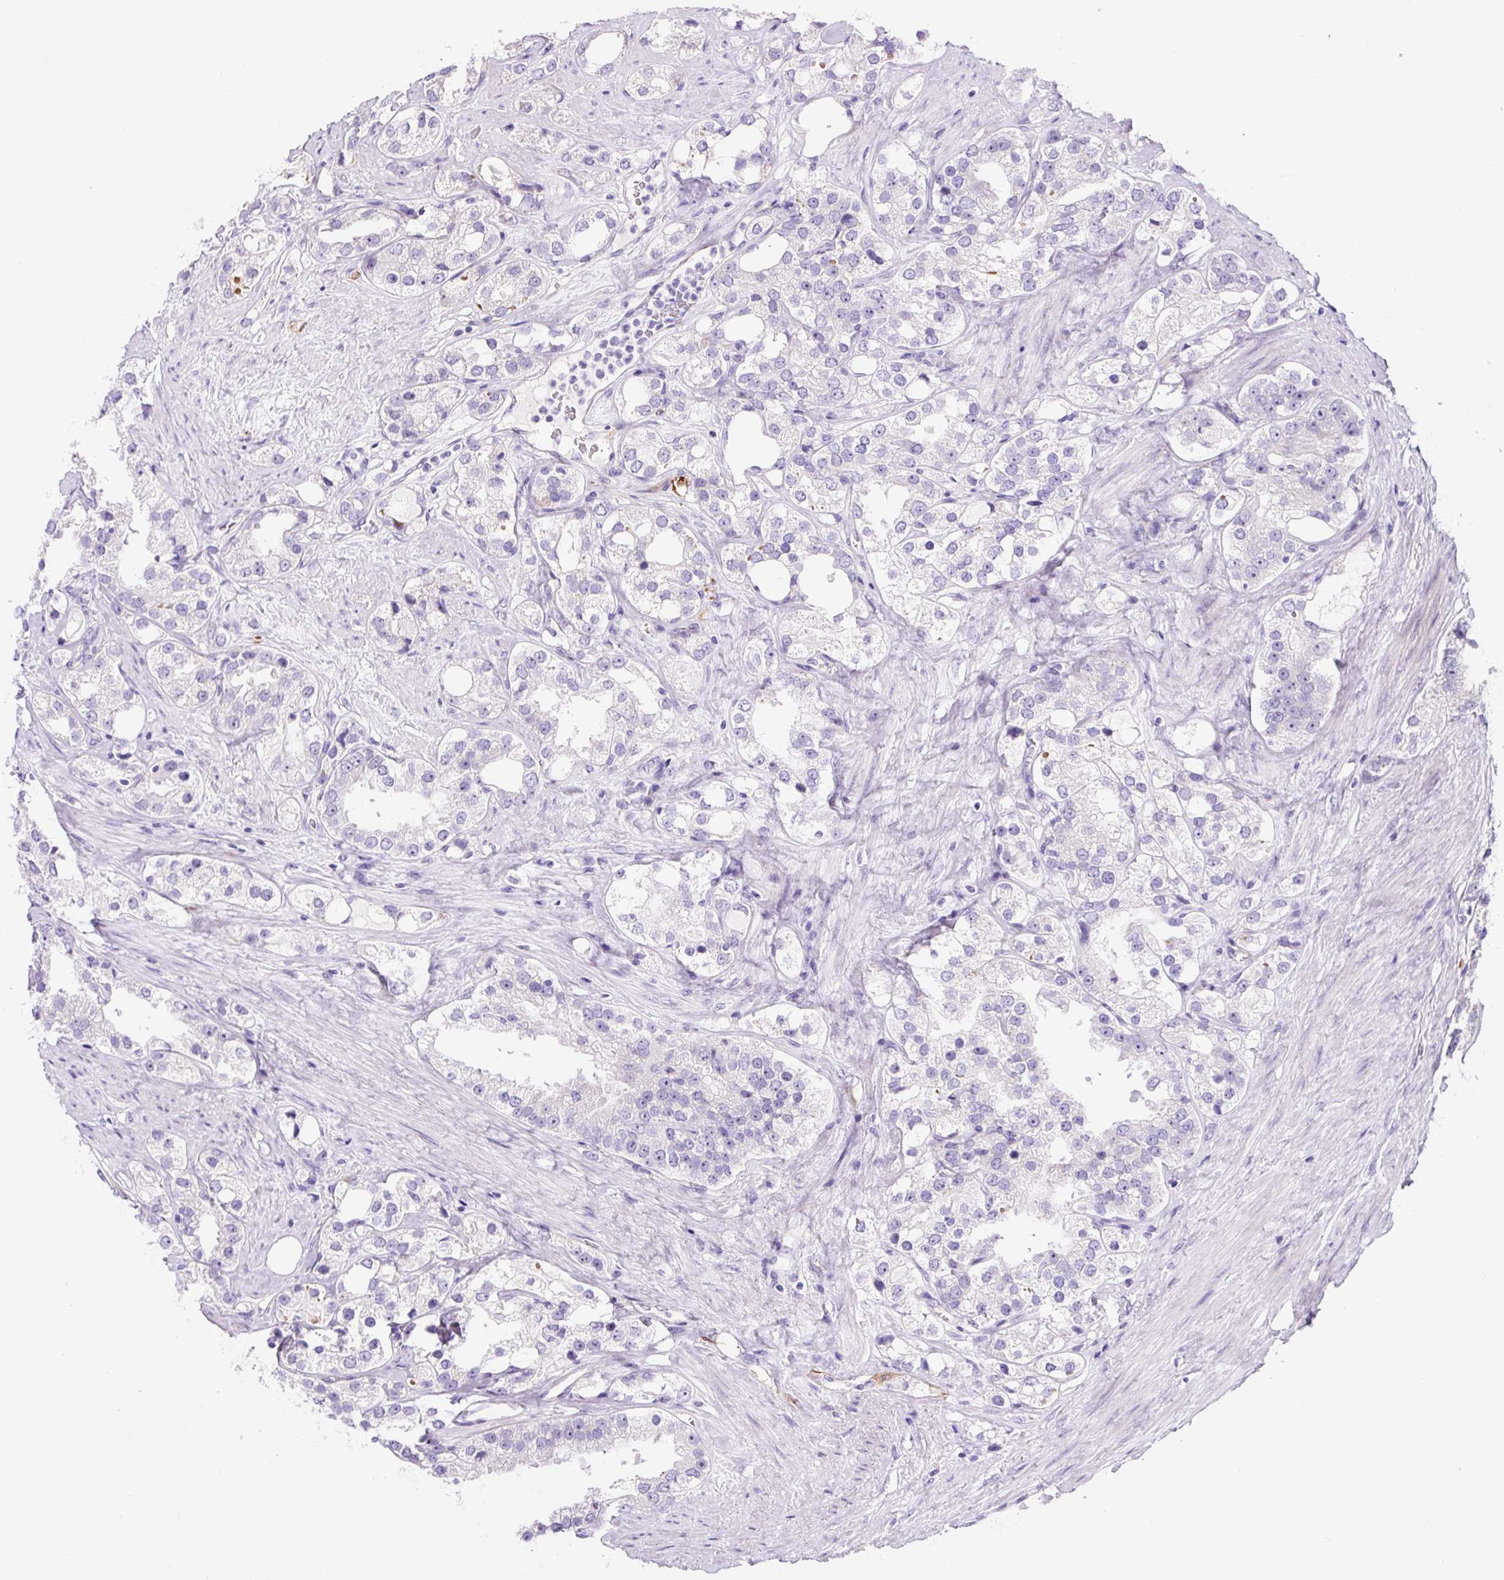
{"staining": {"intensity": "negative", "quantity": "none", "location": "none"}, "tissue": "prostate cancer", "cell_type": "Tumor cells", "image_type": "cancer", "snomed": [{"axis": "morphology", "description": "Adenocarcinoma, NOS"}, {"axis": "topography", "description": "Prostate"}], "caption": "A high-resolution photomicrograph shows immunohistochemistry (IHC) staining of prostate cancer (adenocarcinoma), which demonstrates no significant staining in tumor cells.", "gene": "ASB4", "patient": {"sex": "male", "age": 79}}